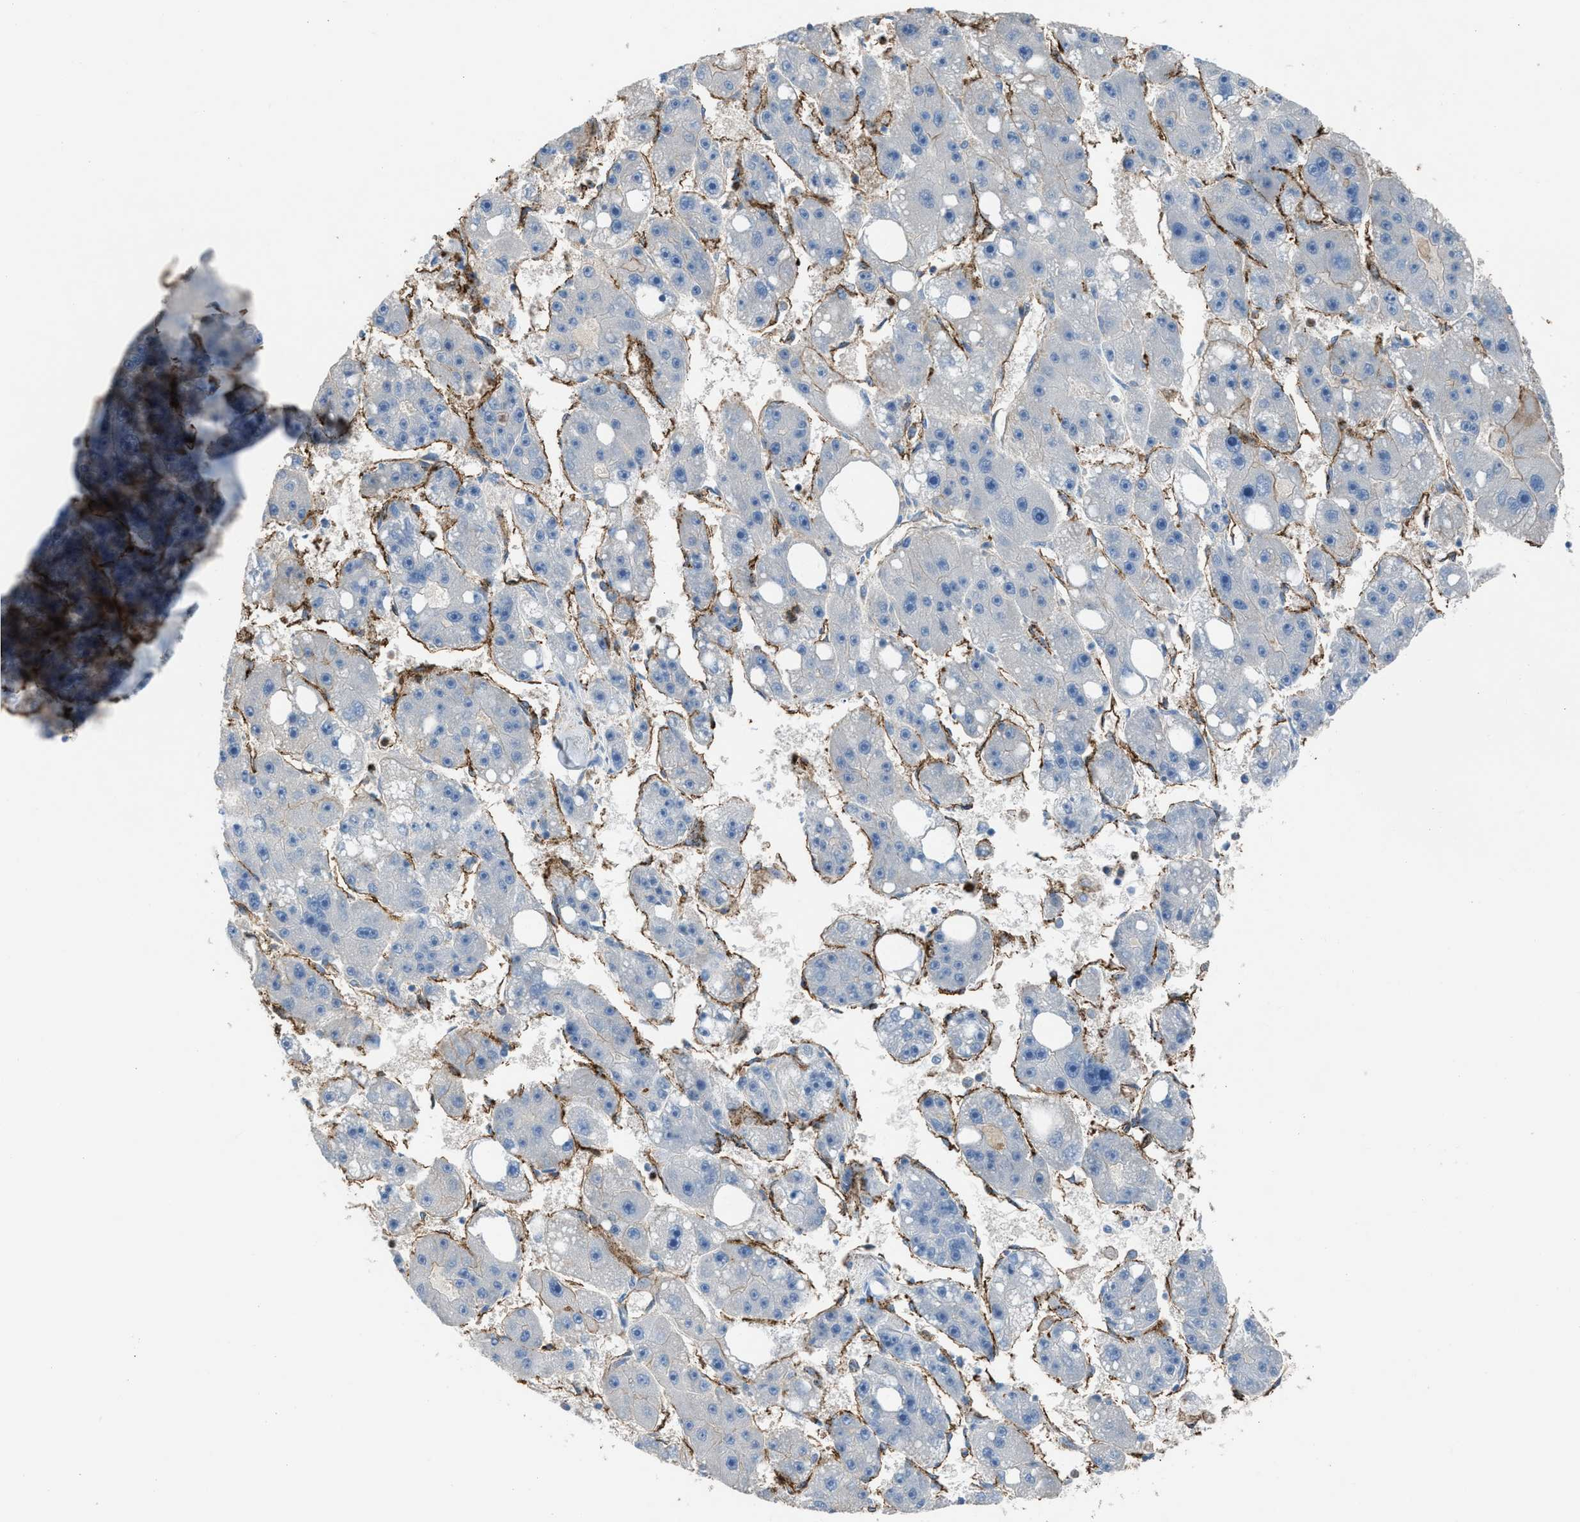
{"staining": {"intensity": "negative", "quantity": "none", "location": "none"}, "tissue": "liver cancer", "cell_type": "Tumor cells", "image_type": "cancer", "snomed": [{"axis": "morphology", "description": "Carcinoma, Hepatocellular, NOS"}, {"axis": "topography", "description": "Liver"}], "caption": "Liver cancer stained for a protein using immunohistochemistry shows no expression tumor cells.", "gene": "DYSF", "patient": {"sex": "female", "age": 61}}